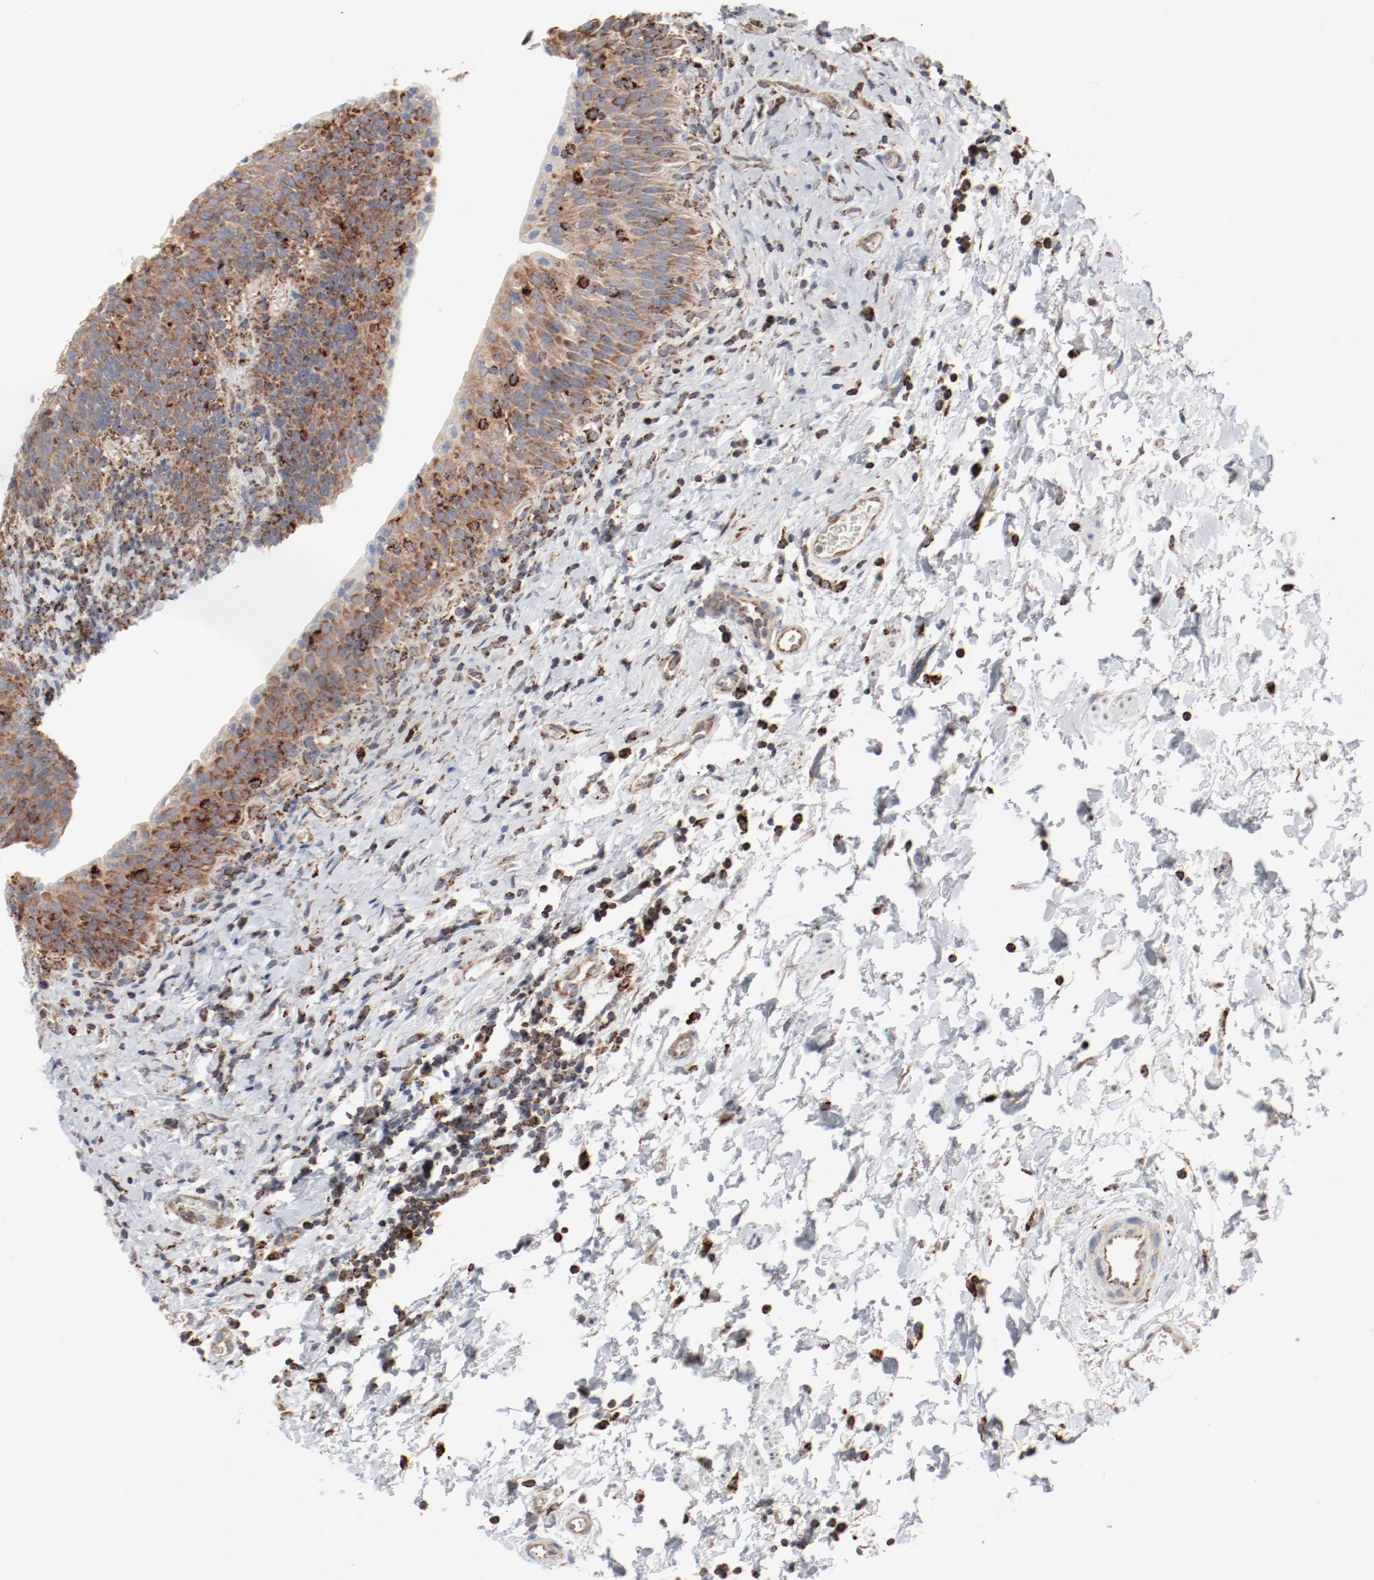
{"staining": {"intensity": "moderate", "quantity": ">75%", "location": "cytoplasmic/membranous"}, "tissue": "urinary bladder", "cell_type": "Urothelial cells", "image_type": "normal", "snomed": [{"axis": "morphology", "description": "Normal tissue, NOS"}, {"axis": "topography", "description": "Urinary bladder"}], "caption": "IHC of benign human urinary bladder displays medium levels of moderate cytoplasmic/membranous positivity in about >75% of urothelial cells.", "gene": "SETD3", "patient": {"sex": "male", "age": 51}}